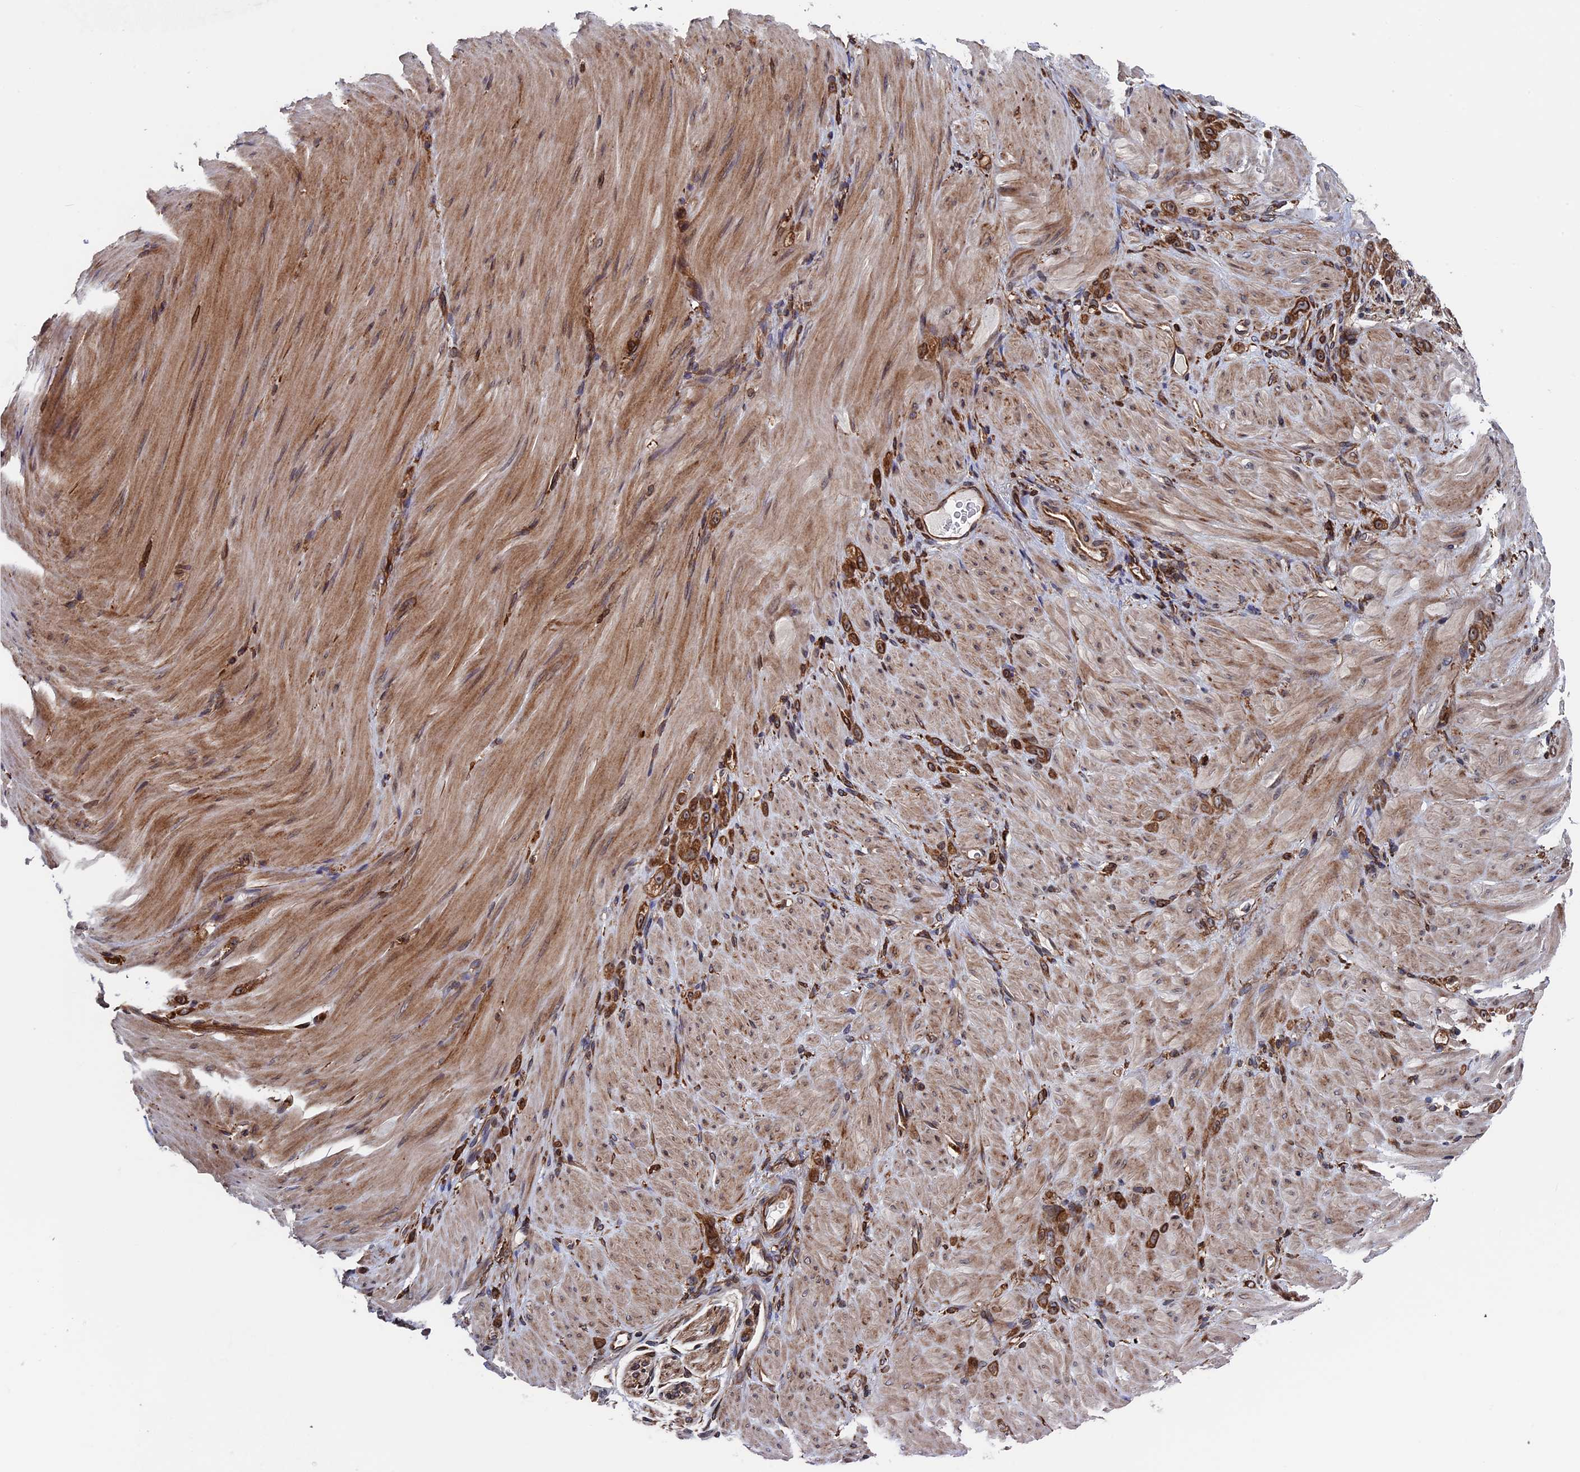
{"staining": {"intensity": "strong", "quantity": ">75%", "location": "cytoplasmic/membranous"}, "tissue": "stomach cancer", "cell_type": "Tumor cells", "image_type": "cancer", "snomed": [{"axis": "morphology", "description": "Normal tissue, NOS"}, {"axis": "morphology", "description": "Adenocarcinoma, NOS"}, {"axis": "topography", "description": "Stomach"}], "caption": "A histopathology image of adenocarcinoma (stomach) stained for a protein displays strong cytoplasmic/membranous brown staining in tumor cells. The protein is shown in brown color, while the nuclei are stained blue.", "gene": "RPUSD1", "patient": {"sex": "male", "age": 82}}